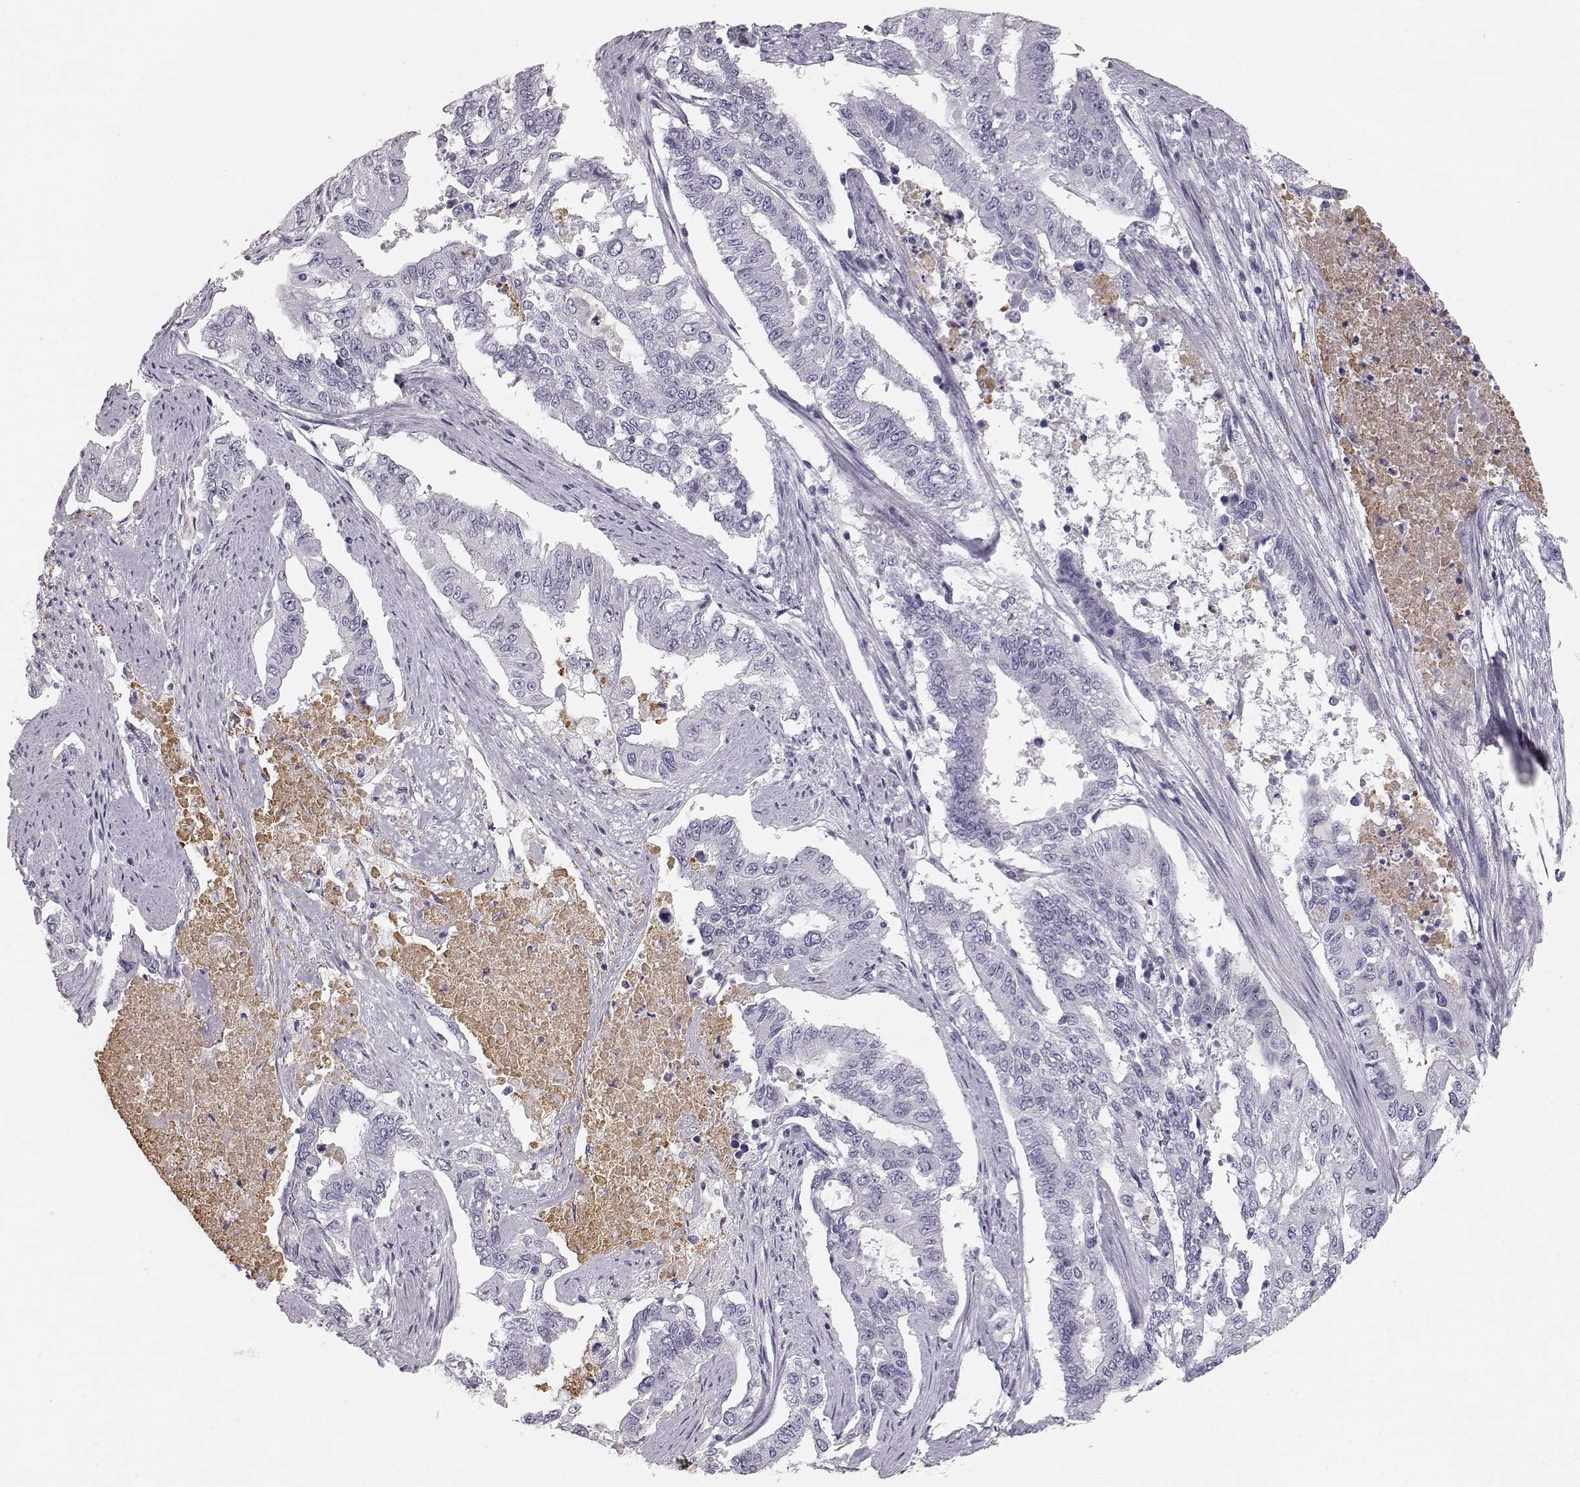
{"staining": {"intensity": "negative", "quantity": "none", "location": "none"}, "tissue": "endometrial cancer", "cell_type": "Tumor cells", "image_type": "cancer", "snomed": [{"axis": "morphology", "description": "Adenocarcinoma, NOS"}, {"axis": "topography", "description": "Uterus"}], "caption": "Micrograph shows no significant protein positivity in tumor cells of endometrial adenocarcinoma.", "gene": "KRTAP16-1", "patient": {"sex": "female", "age": 59}}